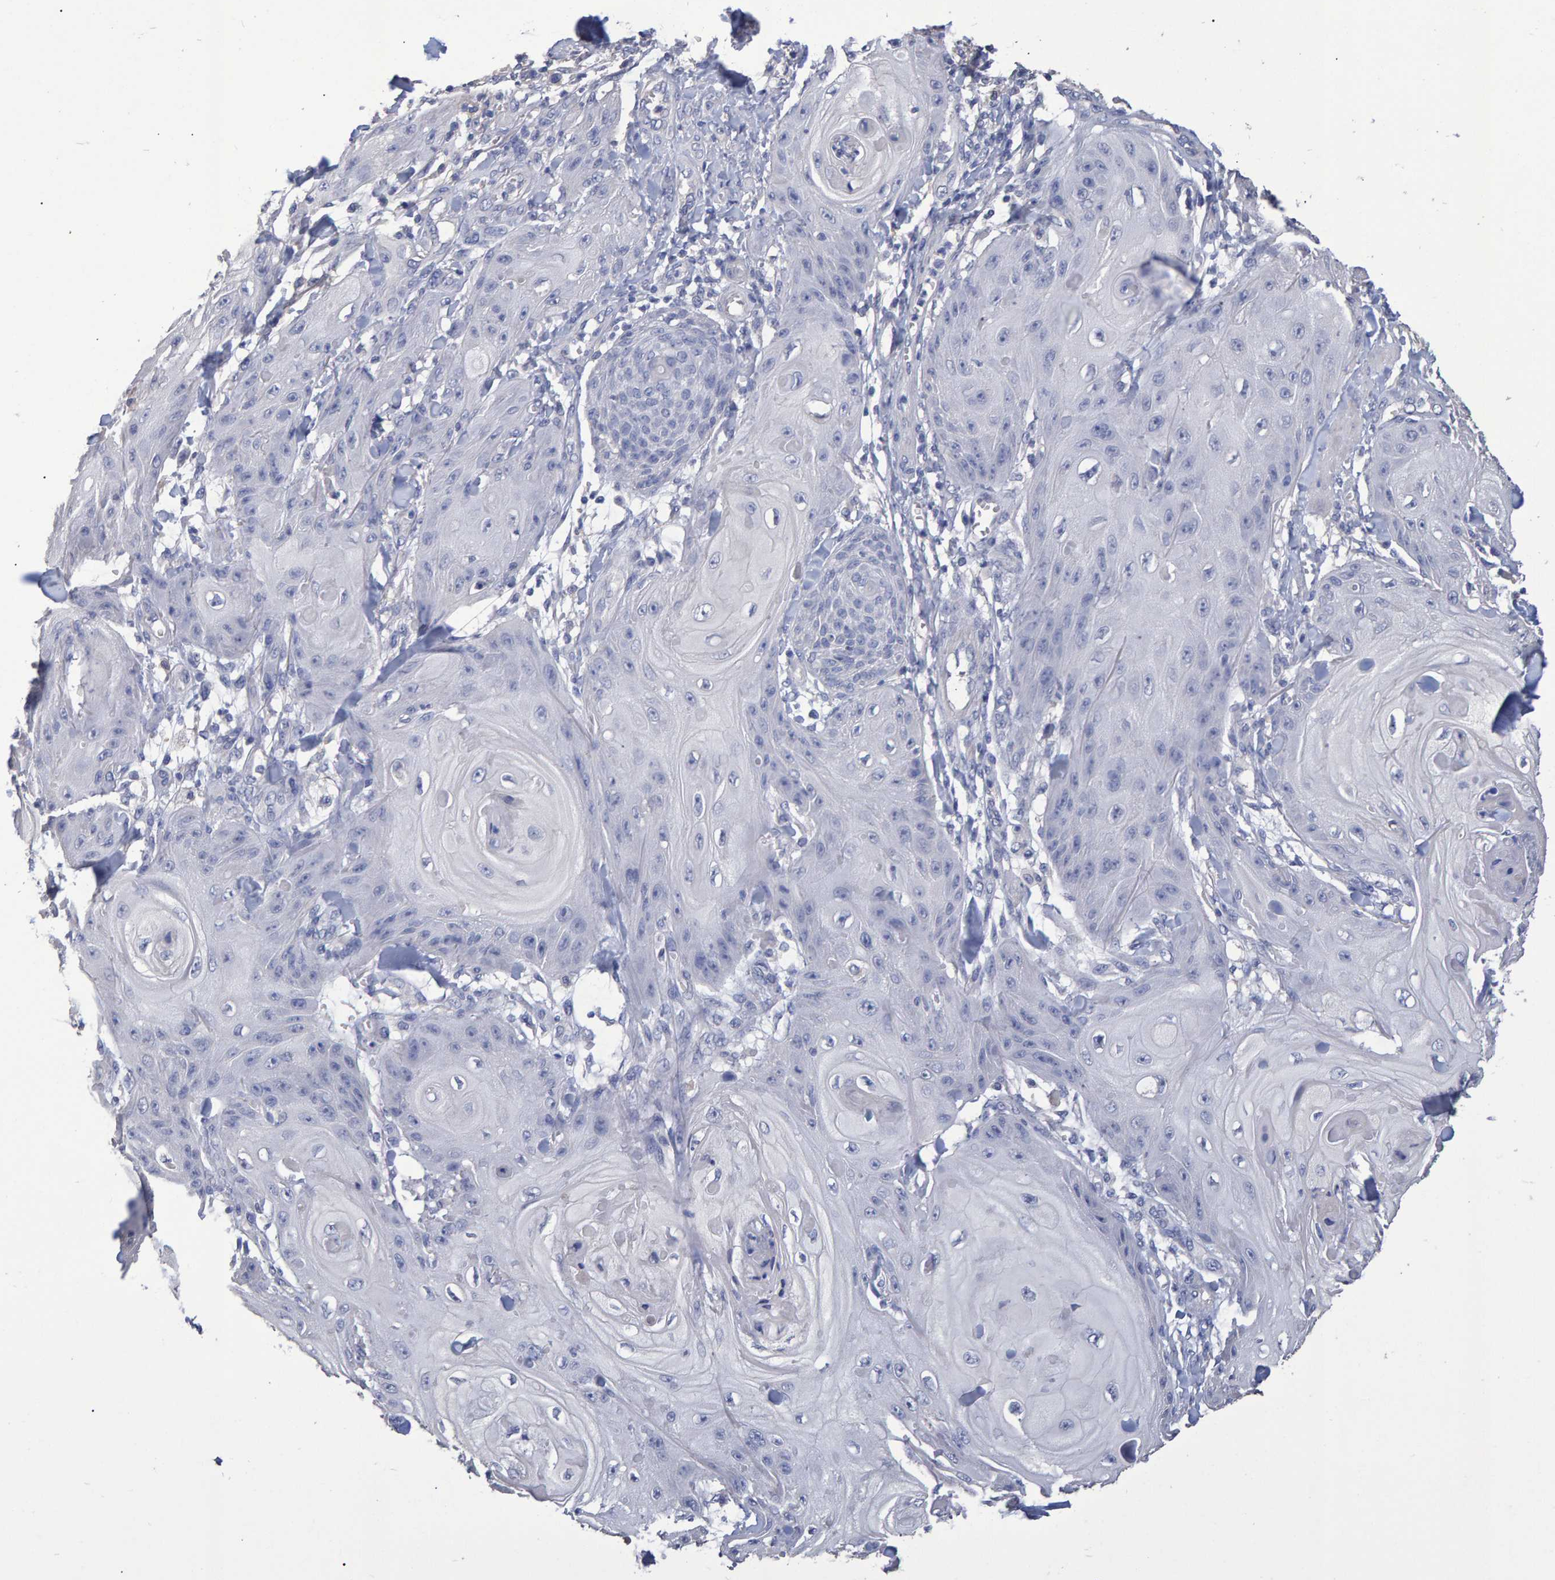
{"staining": {"intensity": "negative", "quantity": "none", "location": "none"}, "tissue": "skin cancer", "cell_type": "Tumor cells", "image_type": "cancer", "snomed": [{"axis": "morphology", "description": "Squamous cell carcinoma, NOS"}, {"axis": "topography", "description": "Skin"}], "caption": "High power microscopy image of an IHC image of skin squamous cell carcinoma, revealing no significant expression in tumor cells. (Stains: DAB immunohistochemistry with hematoxylin counter stain, Microscopy: brightfield microscopy at high magnification).", "gene": "HEMGN", "patient": {"sex": "male", "age": 74}}